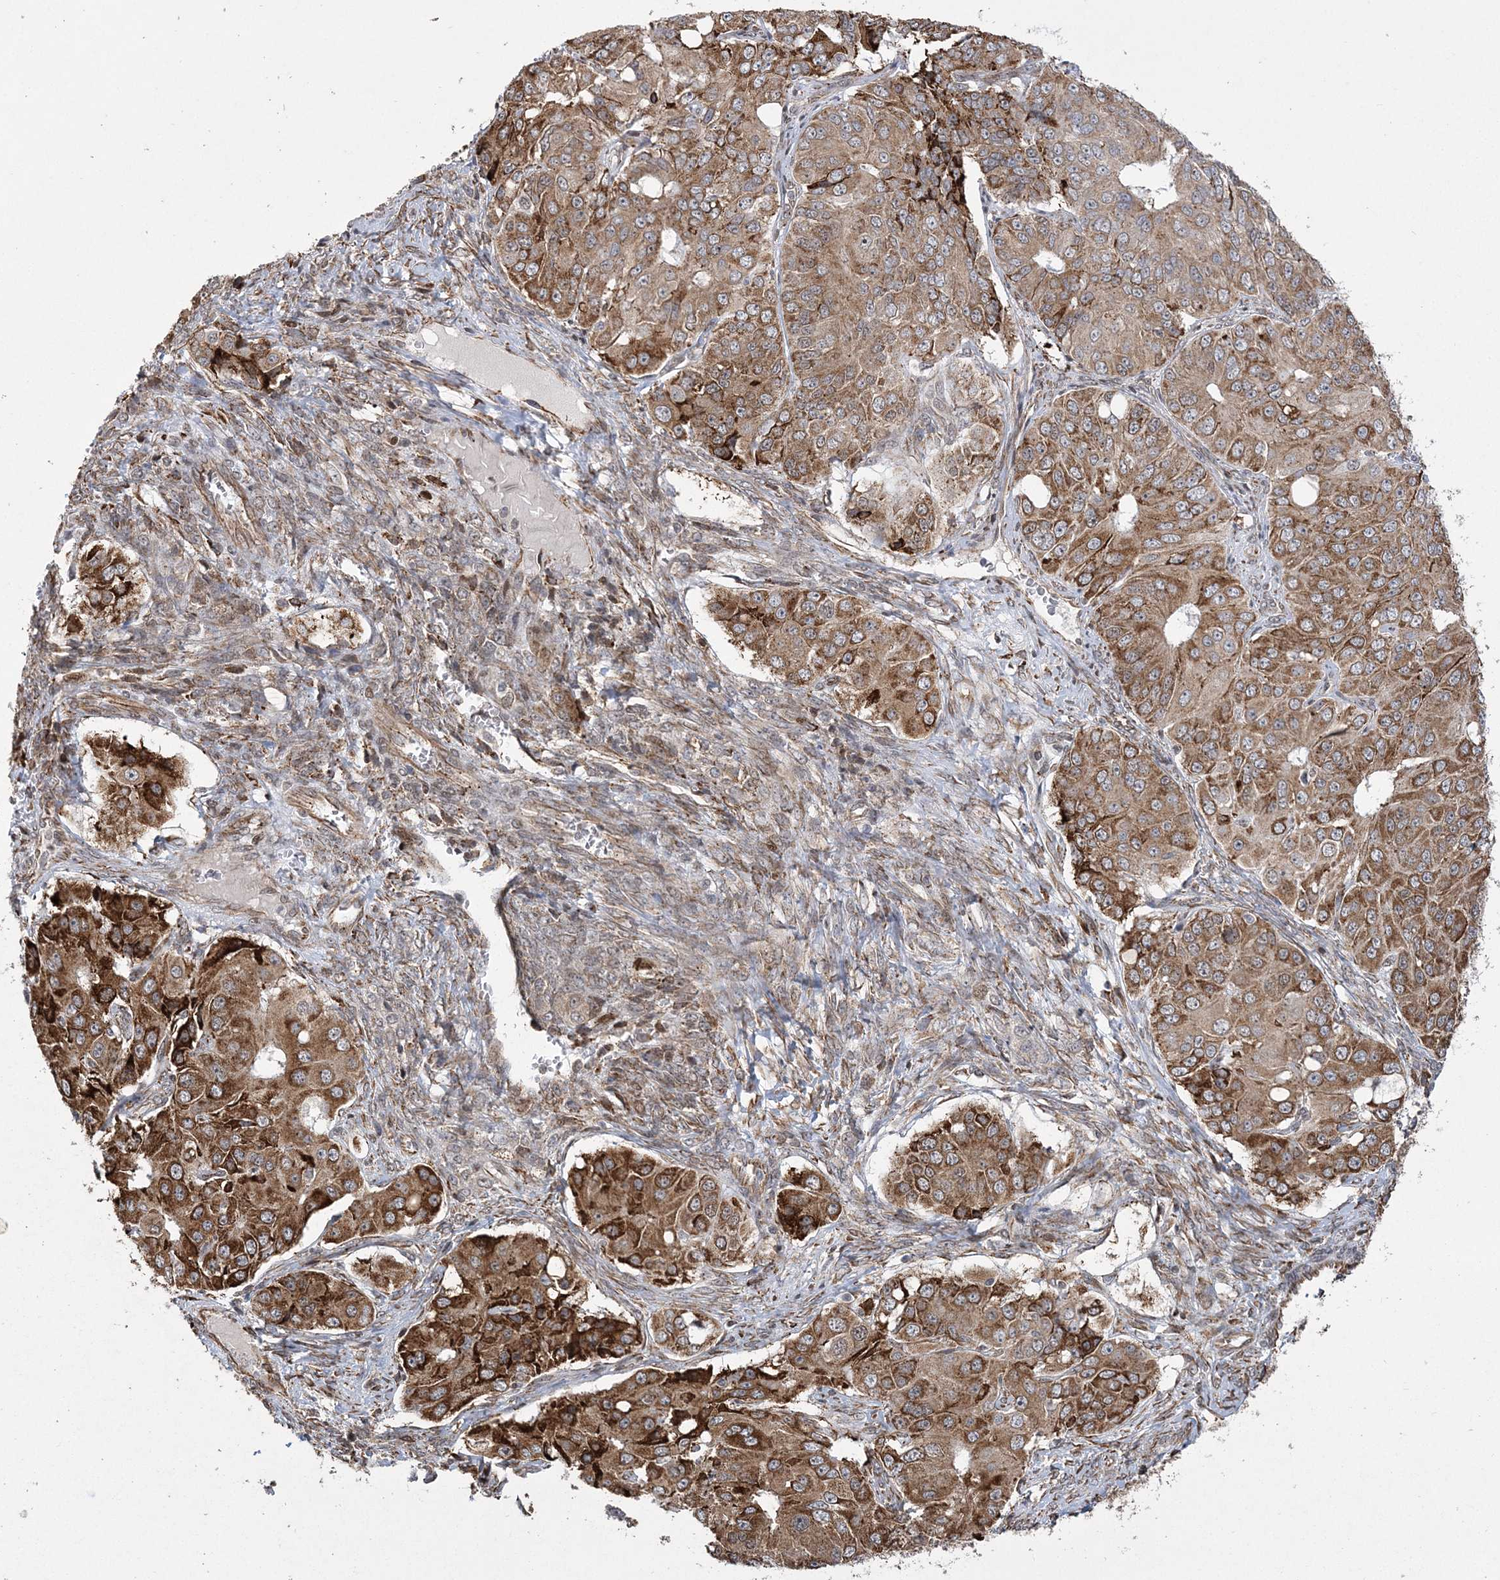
{"staining": {"intensity": "moderate", "quantity": ">75%", "location": "cytoplasmic/membranous"}, "tissue": "ovarian cancer", "cell_type": "Tumor cells", "image_type": "cancer", "snomed": [{"axis": "morphology", "description": "Carcinoma, endometroid"}, {"axis": "topography", "description": "Ovary"}], "caption": "Protein expression analysis of human ovarian cancer (endometroid carcinoma) reveals moderate cytoplasmic/membranous positivity in about >75% of tumor cells.", "gene": "EFCAB12", "patient": {"sex": "female", "age": 51}}